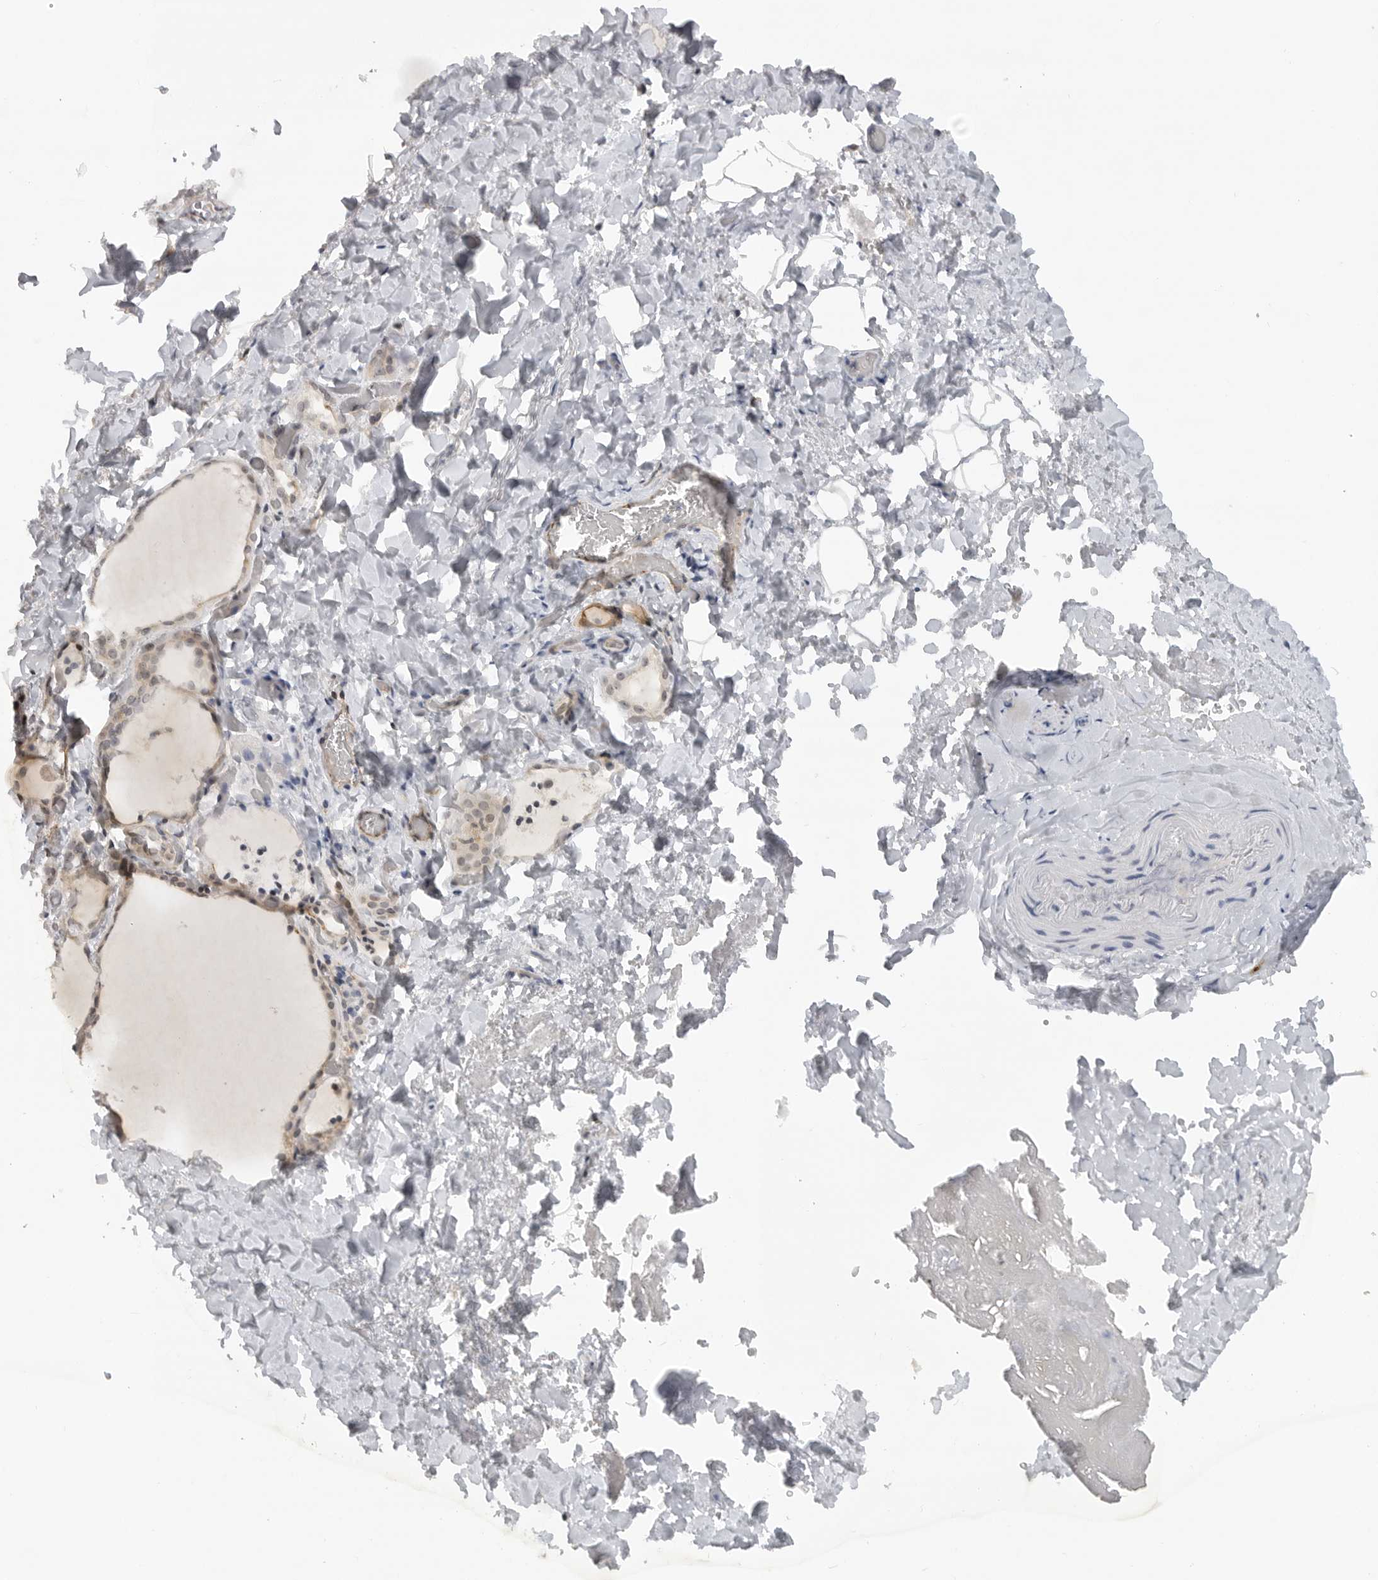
{"staining": {"intensity": "weak", "quantity": ">75%", "location": "cytoplasmic/membranous"}, "tissue": "thyroid gland", "cell_type": "Glandular cells", "image_type": "normal", "snomed": [{"axis": "morphology", "description": "Normal tissue, NOS"}, {"axis": "topography", "description": "Thyroid gland"}], "caption": "Glandular cells show low levels of weak cytoplasmic/membranous expression in about >75% of cells in benign human thyroid gland.", "gene": "CEP295NL", "patient": {"sex": "female", "age": 22}}